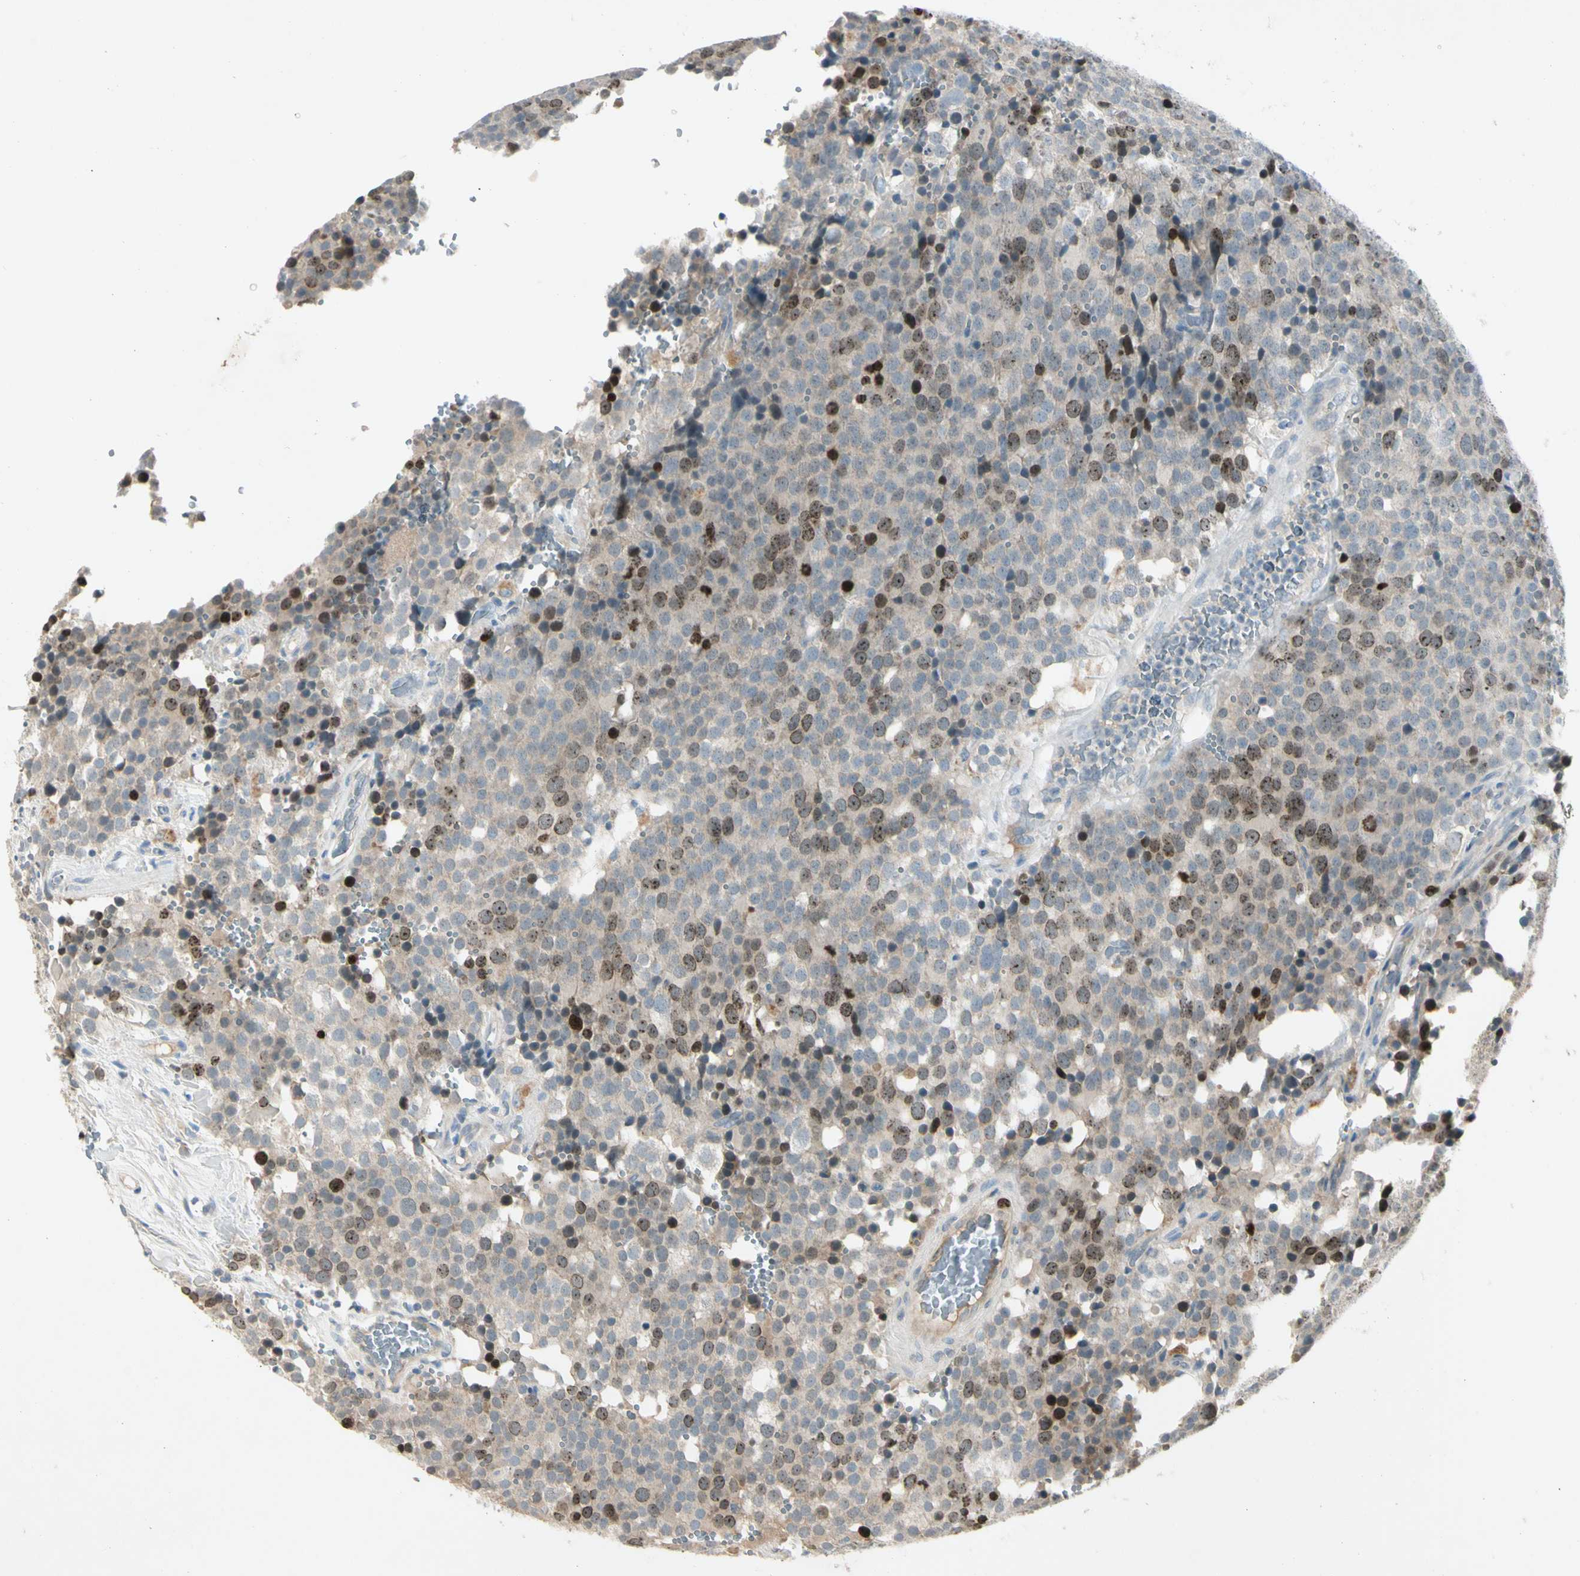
{"staining": {"intensity": "moderate", "quantity": "<25%", "location": "nuclear"}, "tissue": "testis cancer", "cell_type": "Tumor cells", "image_type": "cancer", "snomed": [{"axis": "morphology", "description": "Seminoma, NOS"}, {"axis": "topography", "description": "Testis"}], "caption": "This image displays immunohistochemistry (IHC) staining of testis cancer (seminoma), with low moderate nuclear expression in about <25% of tumor cells.", "gene": "PITX1", "patient": {"sex": "male", "age": 71}}